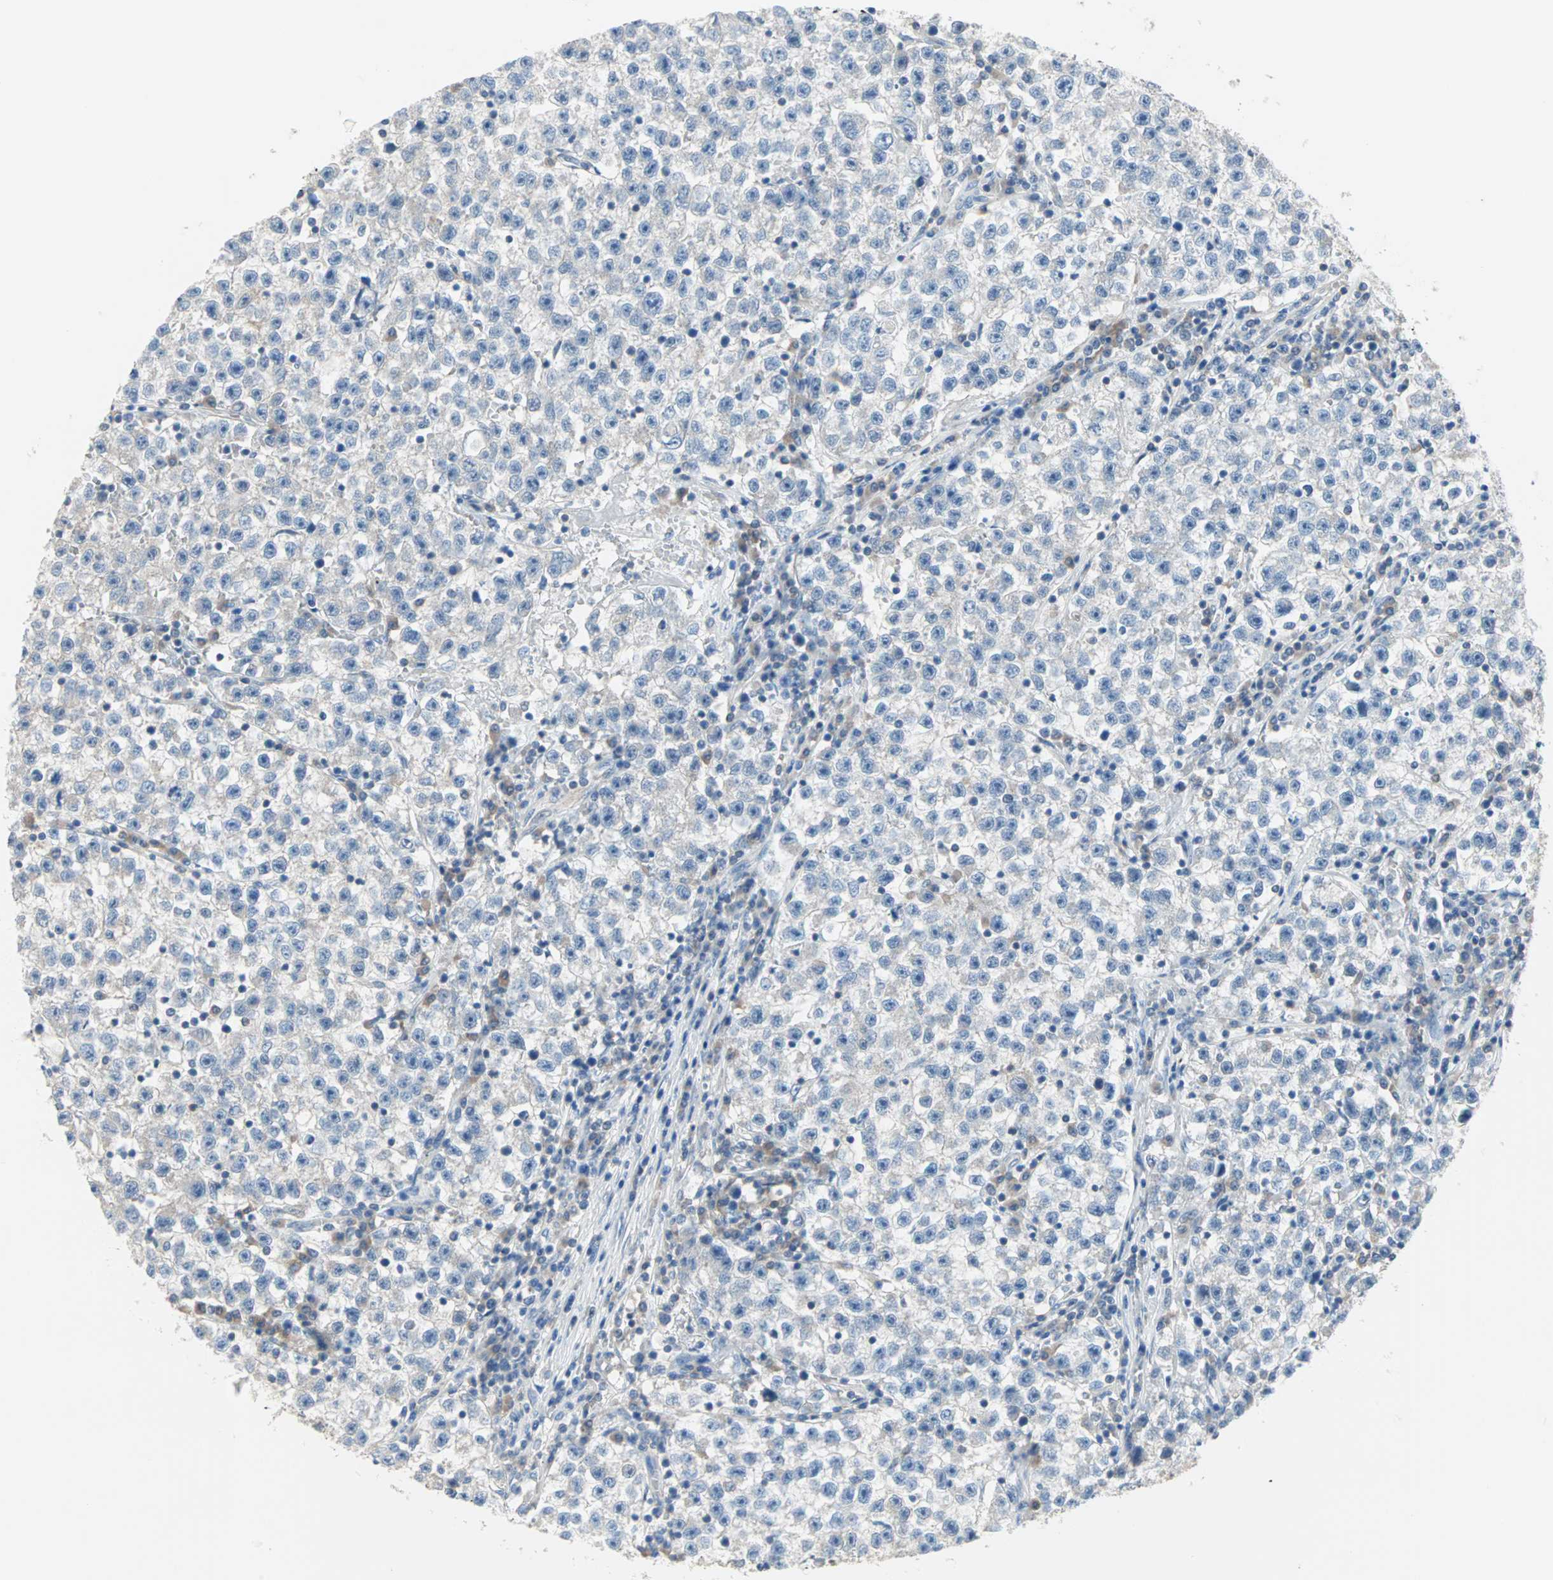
{"staining": {"intensity": "weak", "quantity": "<25%", "location": "cytoplasmic/membranous"}, "tissue": "testis cancer", "cell_type": "Tumor cells", "image_type": "cancer", "snomed": [{"axis": "morphology", "description": "Seminoma, NOS"}, {"axis": "topography", "description": "Testis"}], "caption": "Immunohistochemistry of human testis seminoma shows no positivity in tumor cells. (DAB immunohistochemistry visualized using brightfield microscopy, high magnification).", "gene": "MPI", "patient": {"sex": "male", "age": 22}}